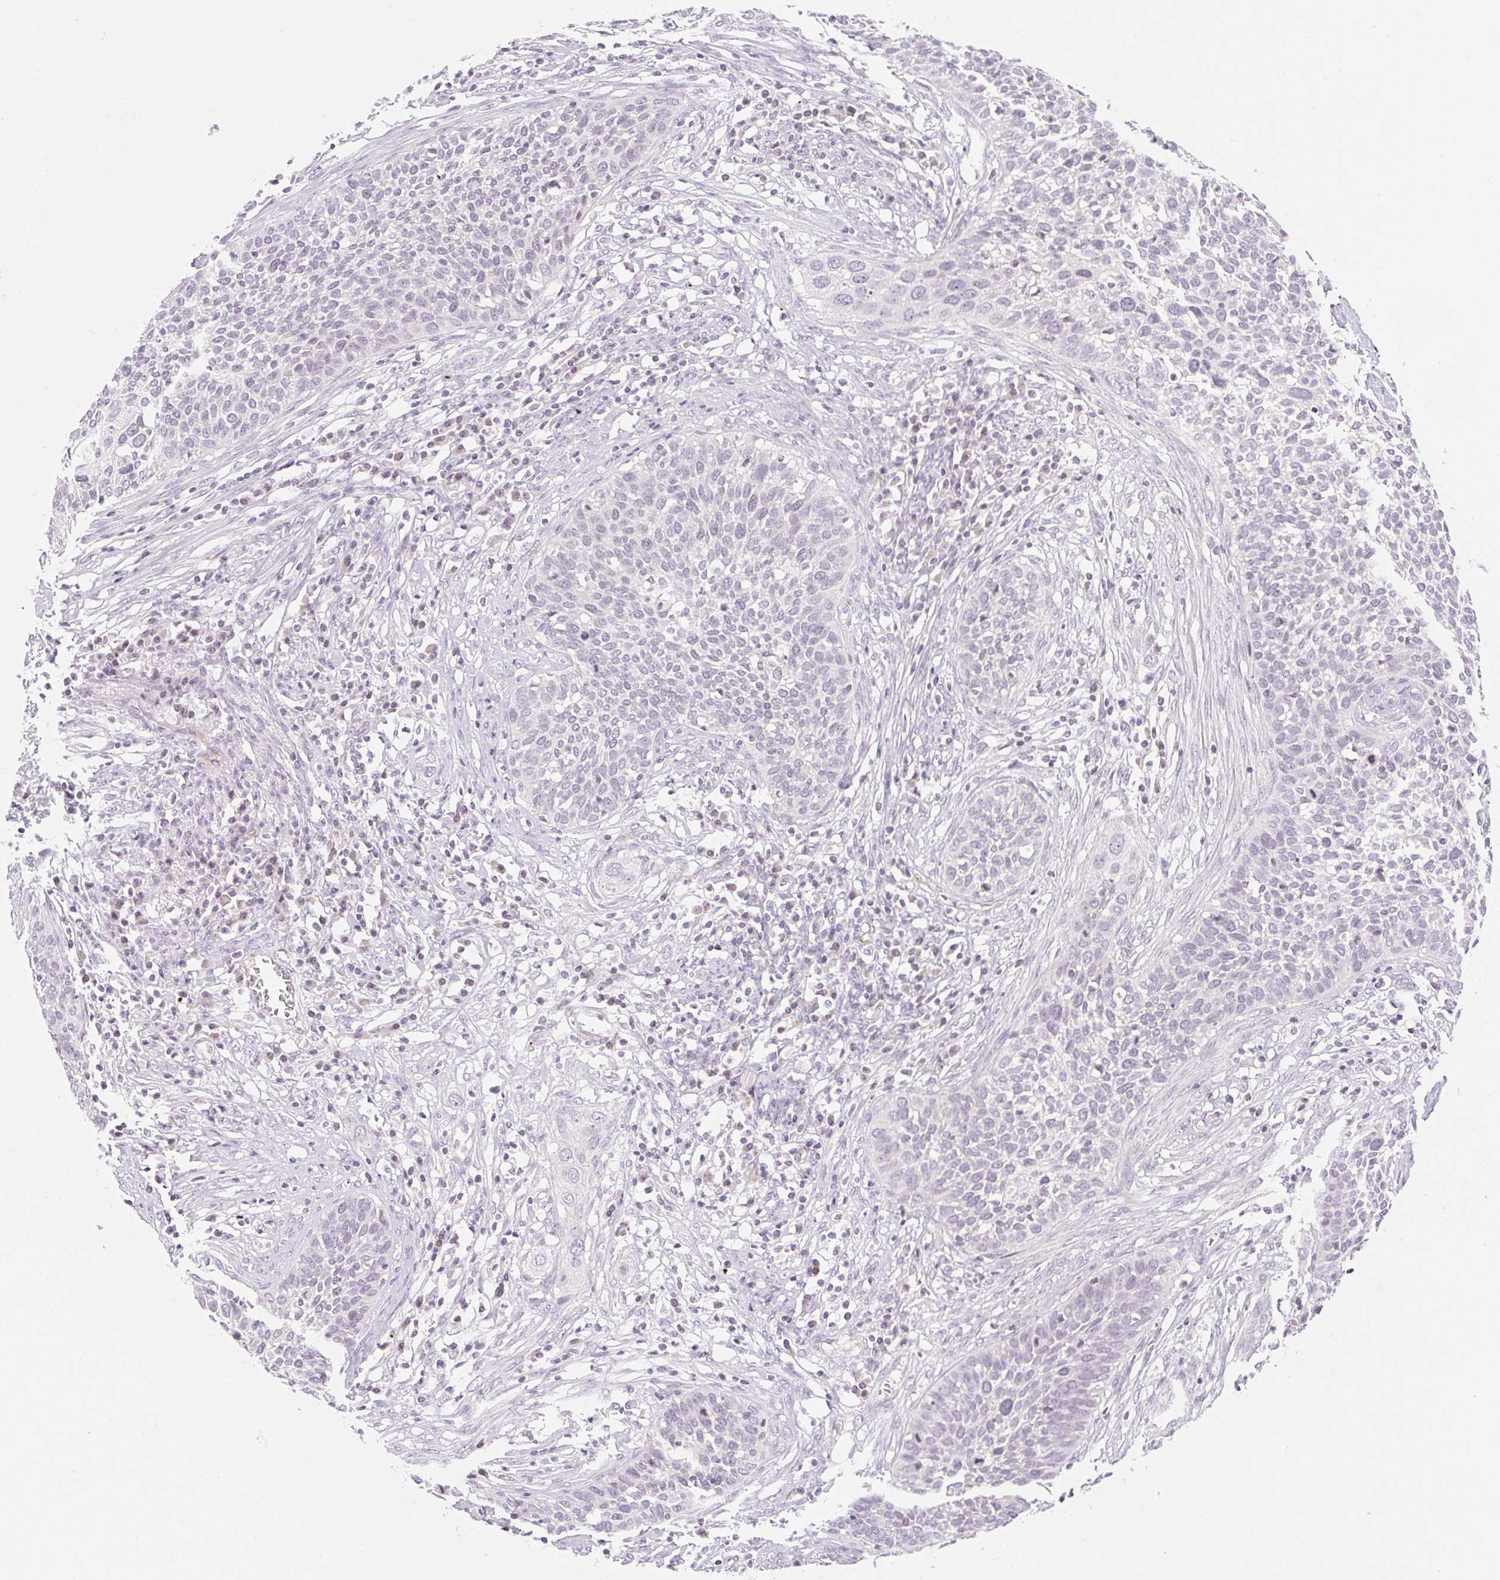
{"staining": {"intensity": "negative", "quantity": "none", "location": "none"}, "tissue": "cervical cancer", "cell_type": "Tumor cells", "image_type": "cancer", "snomed": [{"axis": "morphology", "description": "Squamous cell carcinoma, NOS"}, {"axis": "topography", "description": "Cervix"}], "caption": "IHC histopathology image of cervical cancer (squamous cell carcinoma) stained for a protein (brown), which shows no staining in tumor cells.", "gene": "CASKIN1", "patient": {"sex": "female", "age": 34}}